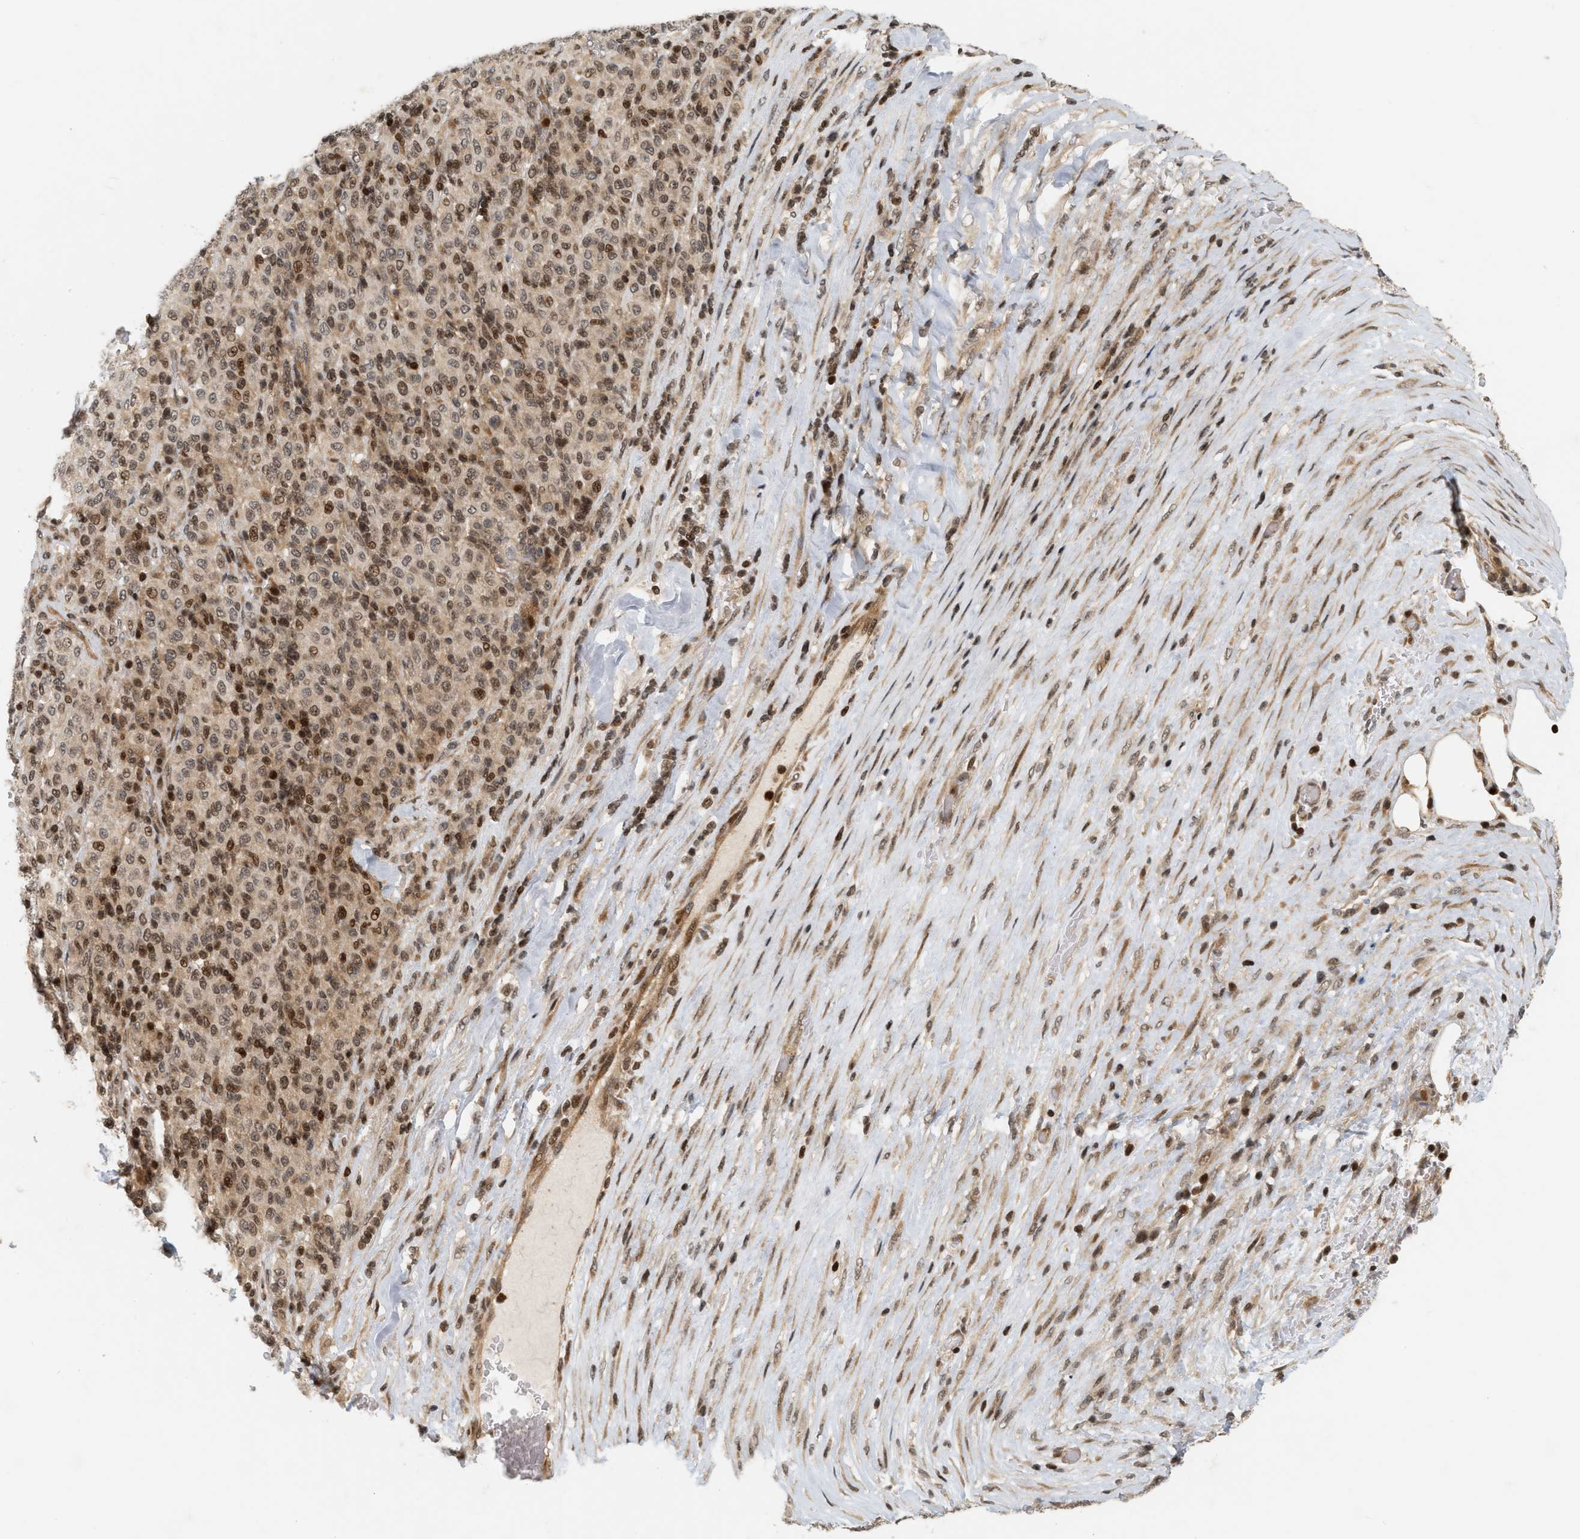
{"staining": {"intensity": "moderate", "quantity": ">75%", "location": "nuclear"}, "tissue": "melanoma", "cell_type": "Tumor cells", "image_type": "cancer", "snomed": [{"axis": "morphology", "description": "Malignant melanoma, Metastatic site"}, {"axis": "topography", "description": "Pancreas"}], "caption": "The image demonstrates a brown stain indicating the presence of a protein in the nuclear of tumor cells in melanoma.", "gene": "NFE2L2", "patient": {"sex": "female", "age": 30}}